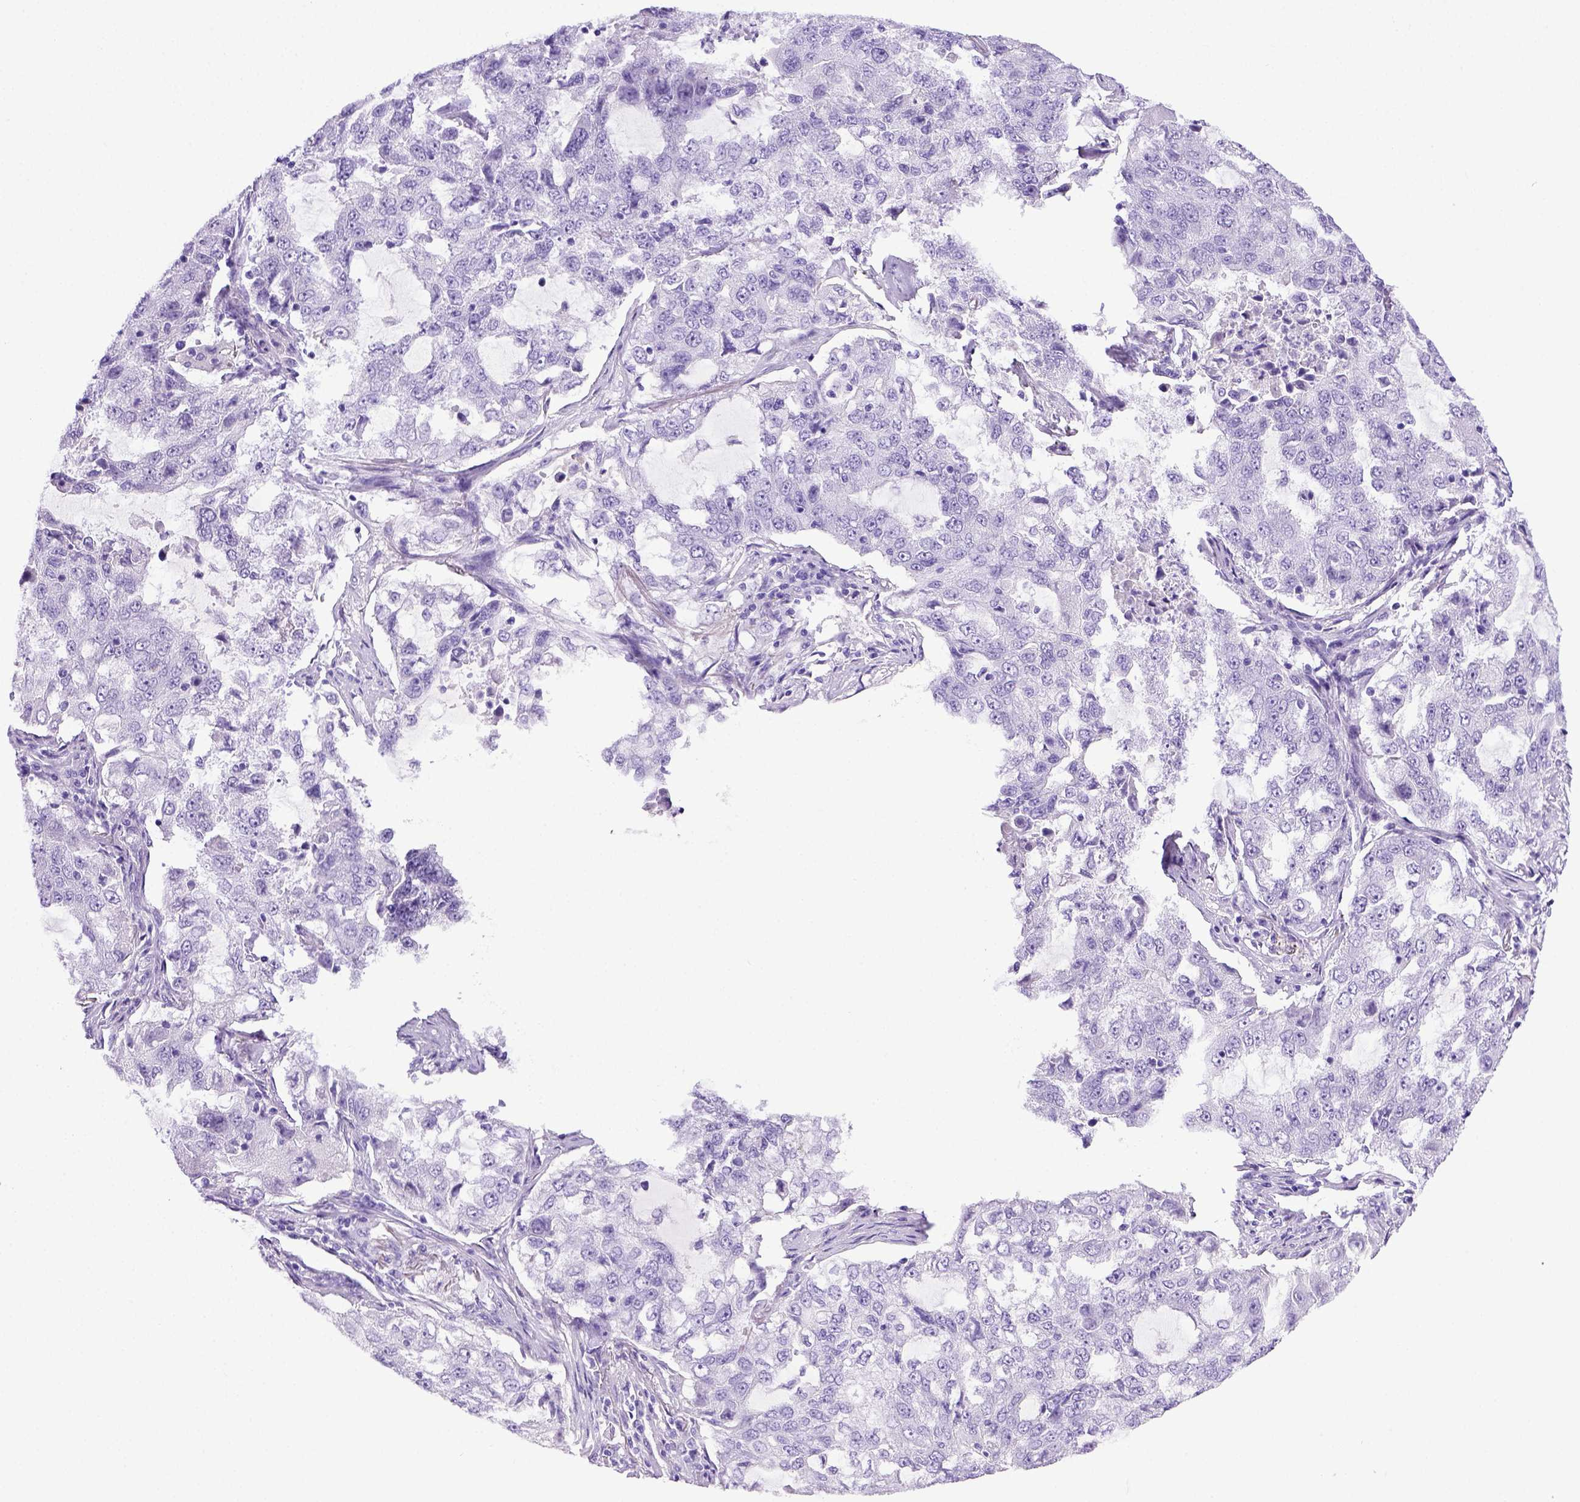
{"staining": {"intensity": "negative", "quantity": "none", "location": "none"}, "tissue": "lung cancer", "cell_type": "Tumor cells", "image_type": "cancer", "snomed": [{"axis": "morphology", "description": "Adenocarcinoma, NOS"}, {"axis": "topography", "description": "Lung"}], "caption": "Tumor cells show no significant expression in lung cancer (adenocarcinoma).", "gene": "ITIH4", "patient": {"sex": "female", "age": 61}}